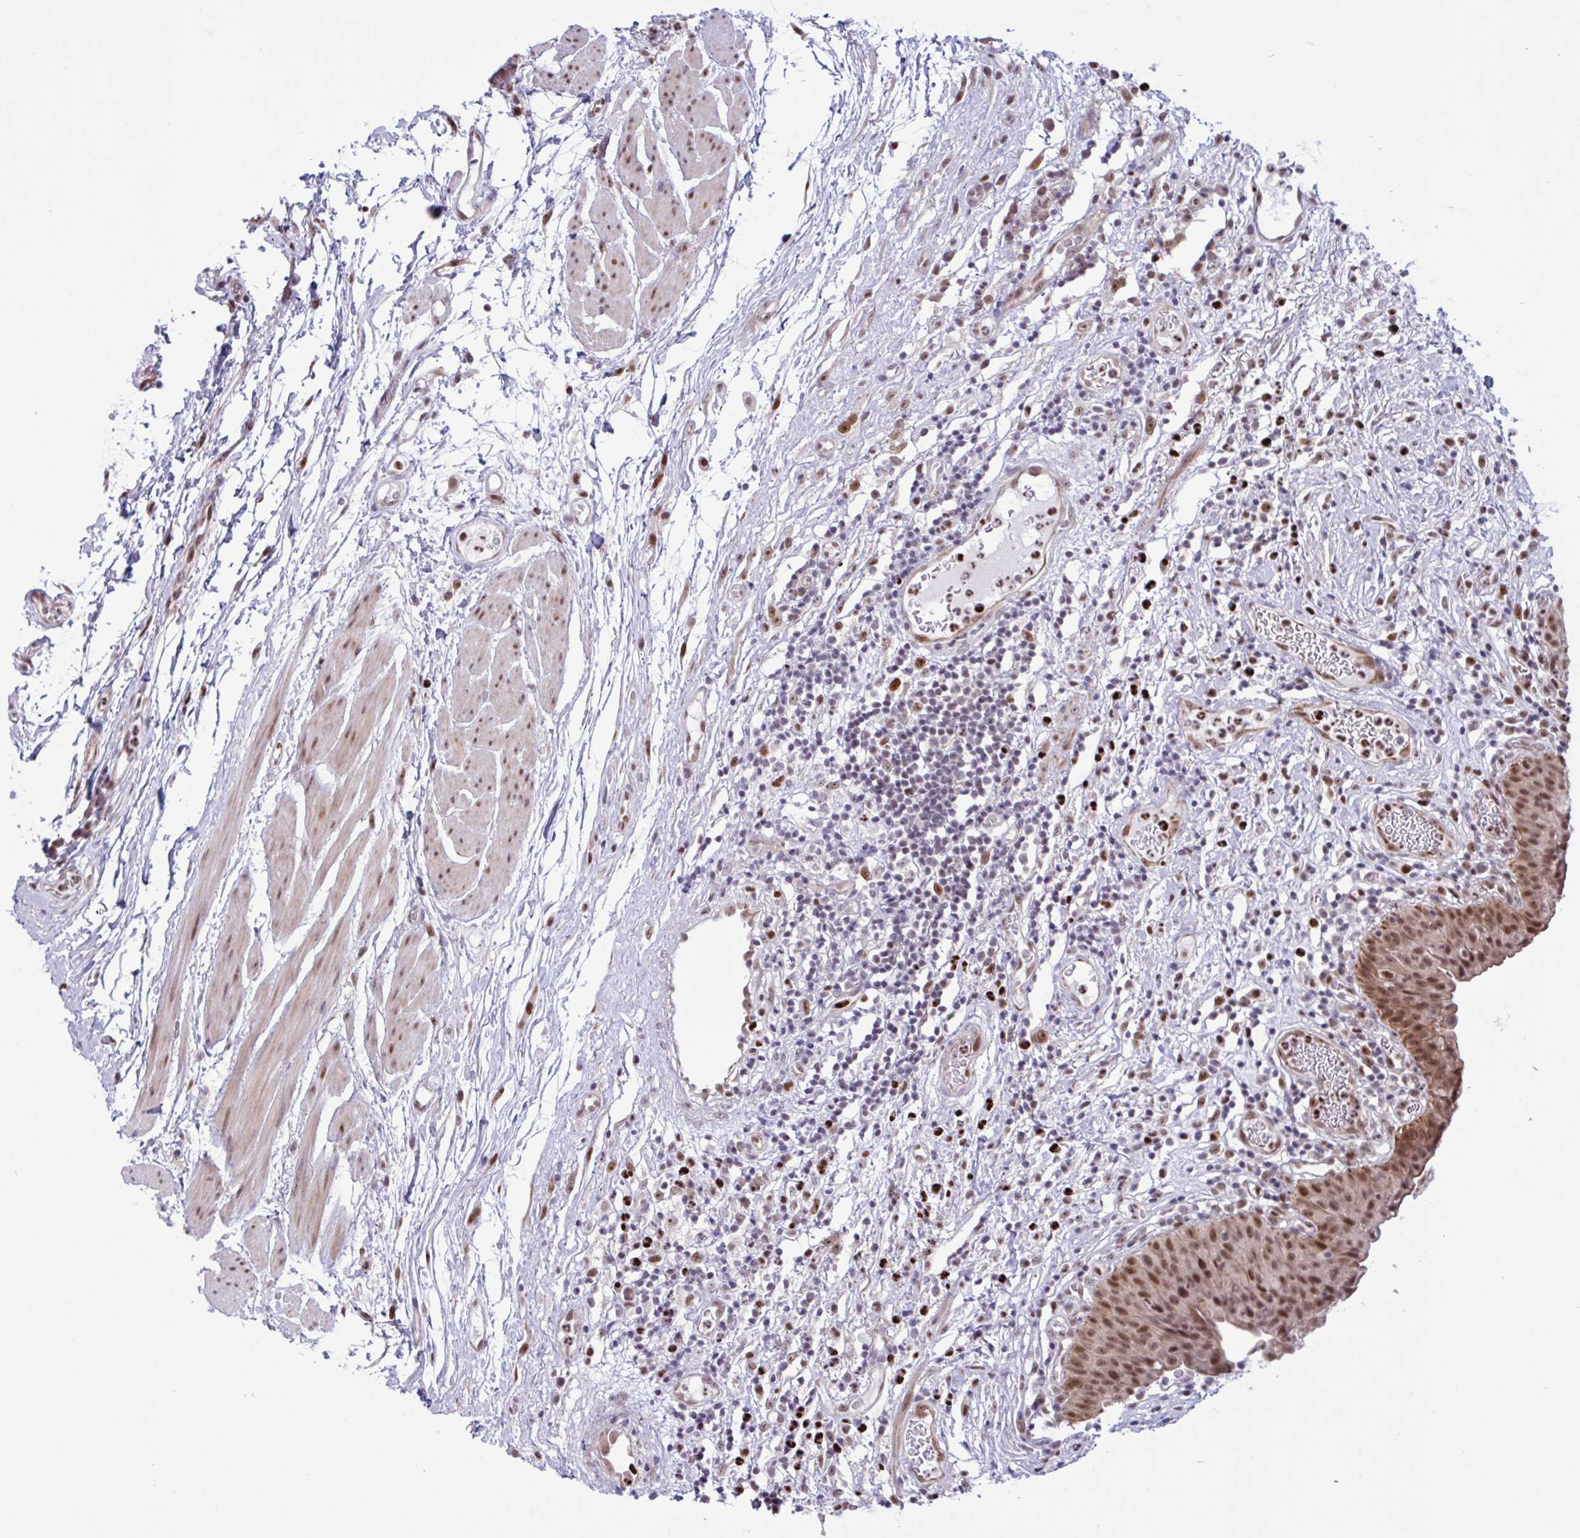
{"staining": {"intensity": "moderate", "quantity": ">75%", "location": "nuclear"}, "tissue": "urinary bladder", "cell_type": "Urothelial cells", "image_type": "normal", "snomed": [{"axis": "morphology", "description": "Normal tissue, NOS"}, {"axis": "morphology", "description": "Inflammation, NOS"}, {"axis": "topography", "description": "Urinary bladder"}], "caption": "DAB (3,3'-diaminobenzidine) immunohistochemical staining of normal human urinary bladder displays moderate nuclear protein positivity in approximately >75% of urothelial cells. The protein is shown in brown color, while the nuclei are stained blue.", "gene": "PRMT6", "patient": {"sex": "male", "age": 57}}